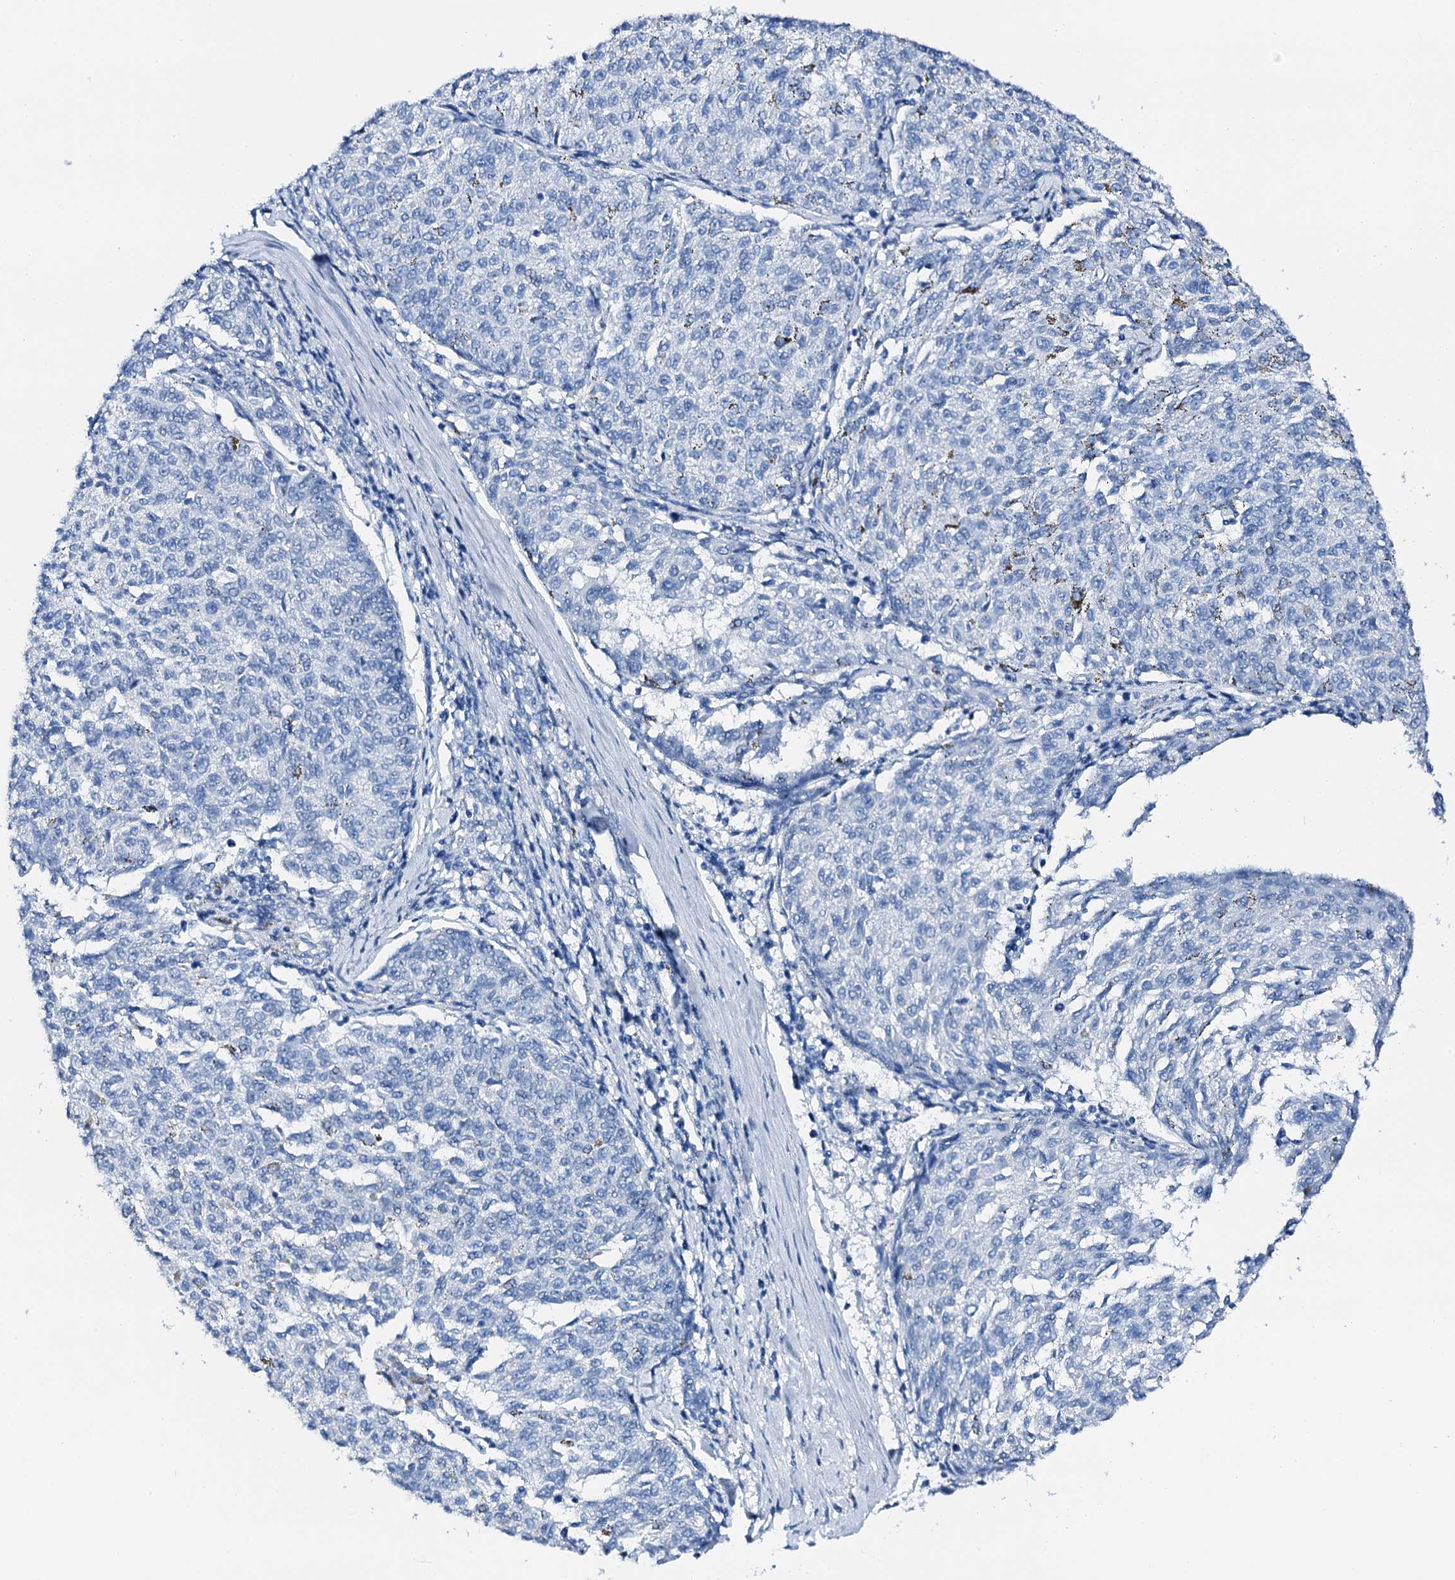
{"staining": {"intensity": "negative", "quantity": "none", "location": "none"}, "tissue": "melanoma", "cell_type": "Tumor cells", "image_type": "cancer", "snomed": [{"axis": "morphology", "description": "Malignant melanoma, NOS"}, {"axis": "topography", "description": "Skin"}], "caption": "Immunohistochemical staining of malignant melanoma exhibits no significant positivity in tumor cells. (DAB IHC, high magnification).", "gene": "PTH", "patient": {"sex": "female", "age": 72}}